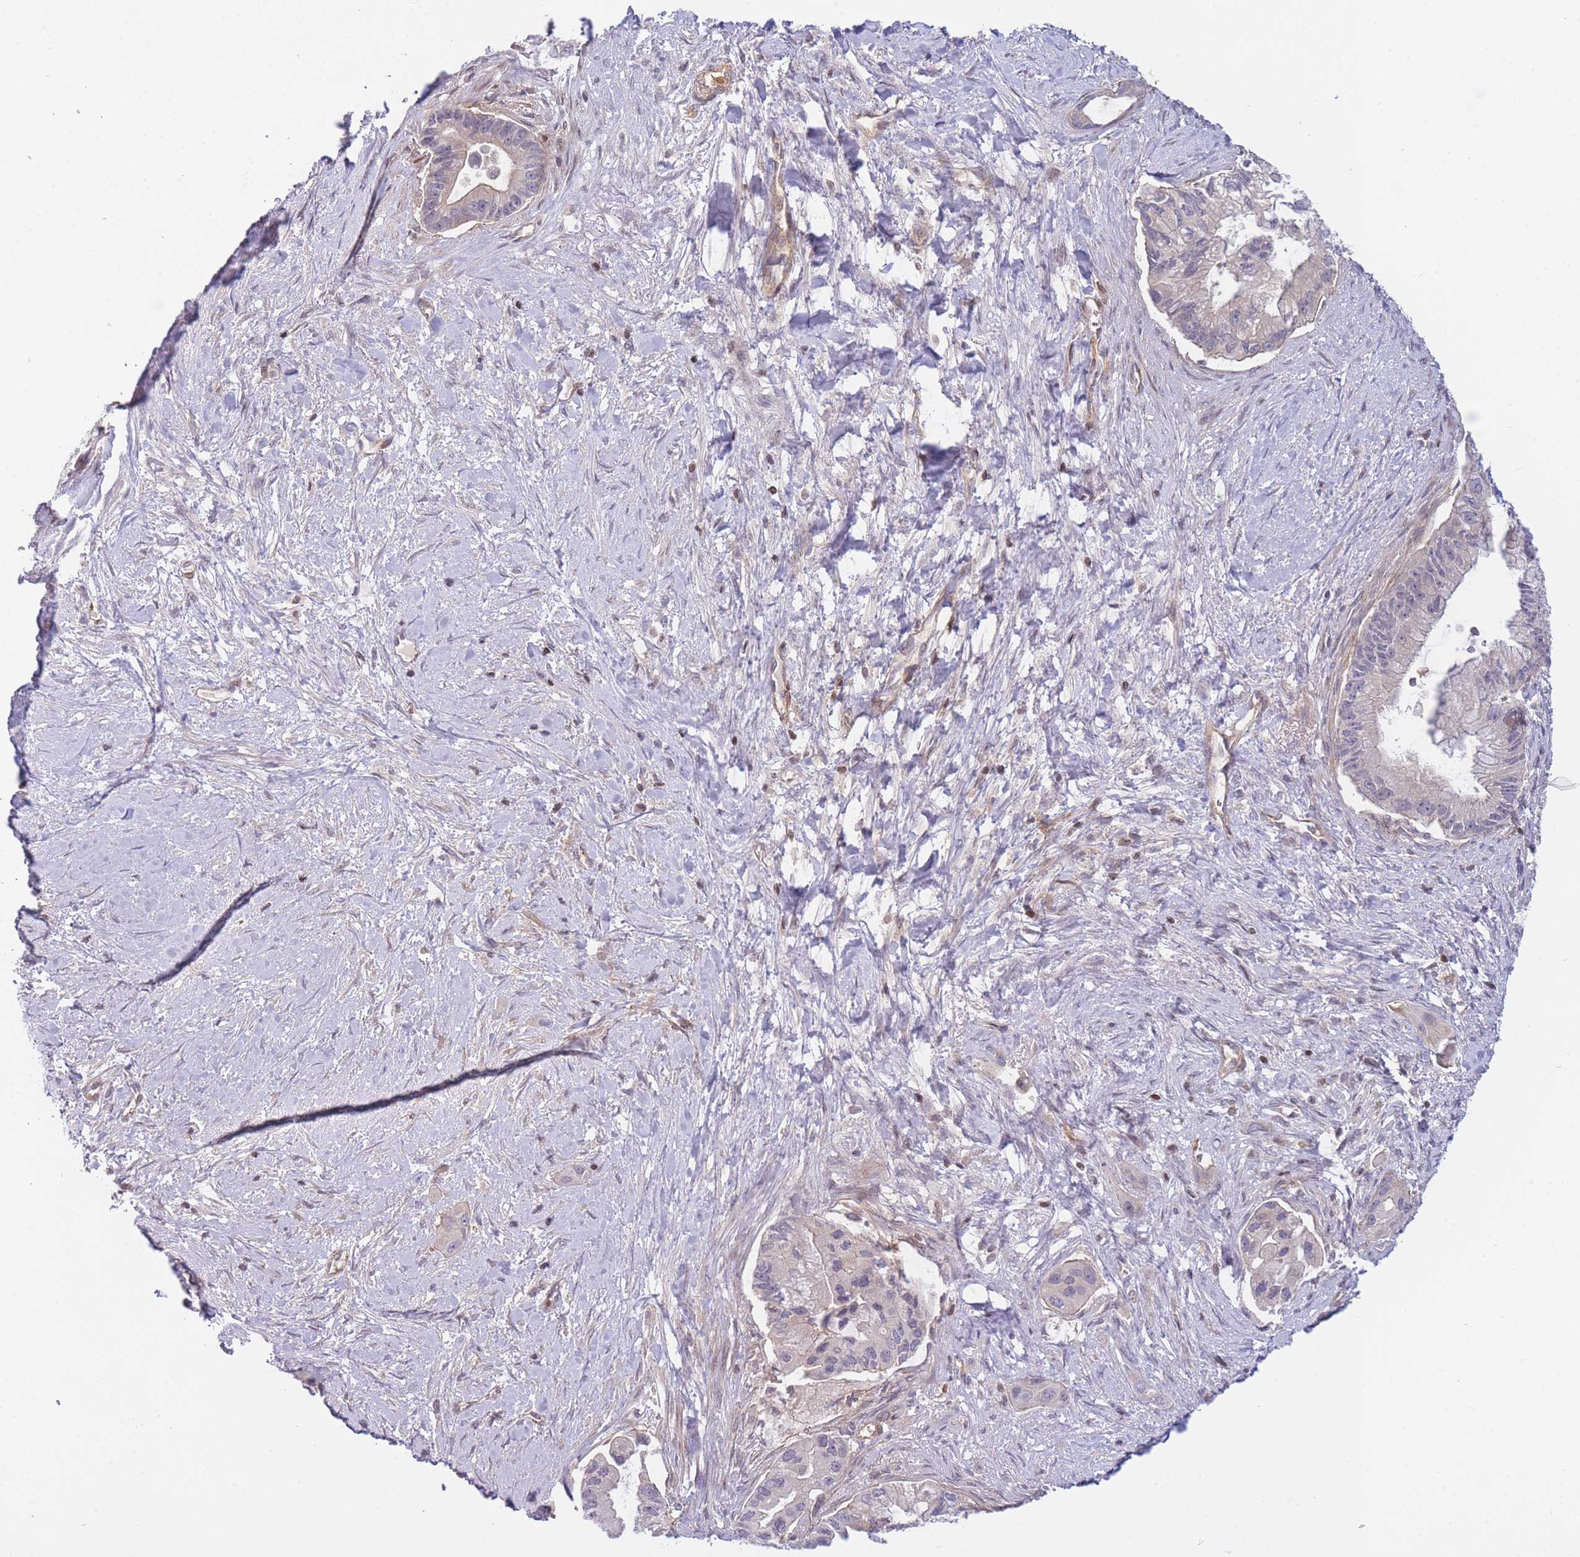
{"staining": {"intensity": "weak", "quantity": "<25%", "location": "cytoplasmic/membranous"}, "tissue": "pancreatic cancer", "cell_type": "Tumor cells", "image_type": "cancer", "snomed": [{"axis": "morphology", "description": "Adenocarcinoma, NOS"}, {"axis": "topography", "description": "Pancreas"}], "caption": "Immunohistochemistry (IHC) image of neoplastic tissue: human pancreatic adenocarcinoma stained with DAB displays no significant protein expression in tumor cells.", "gene": "SLC35F5", "patient": {"sex": "male", "age": 57}}